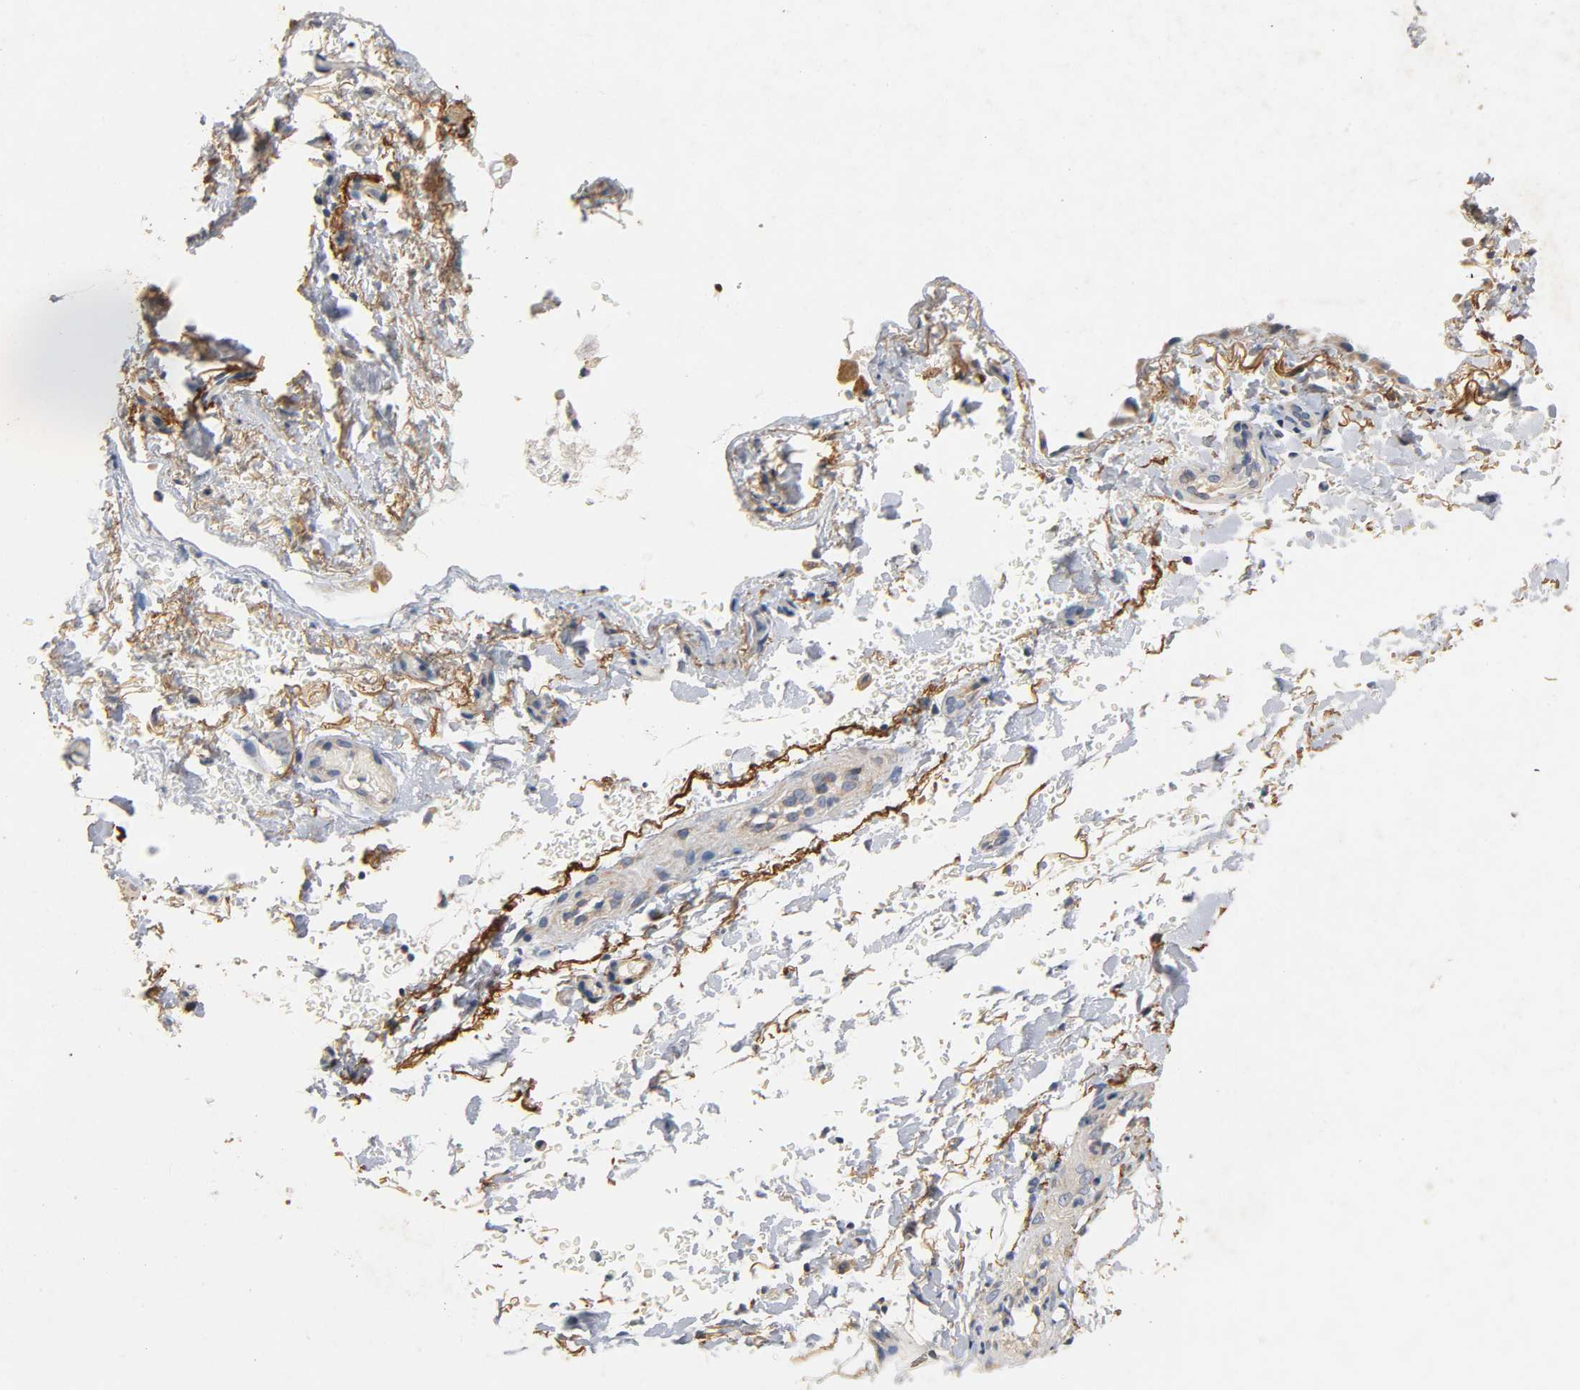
{"staining": {"intensity": "negative", "quantity": "none", "location": "none"}, "tissue": "soft tissue", "cell_type": "Fibroblasts", "image_type": "normal", "snomed": [{"axis": "morphology", "description": "Normal tissue, NOS"}, {"axis": "topography", "description": "Cartilage tissue"}, {"axis": "topography", "description": "Bronchus"}], "caption": "The photomicrograph reveals no staining of fibroblasts in benign soft tissue.", "gene": "NDUFS3", "patient": {"sex": "female", "age": 73}}